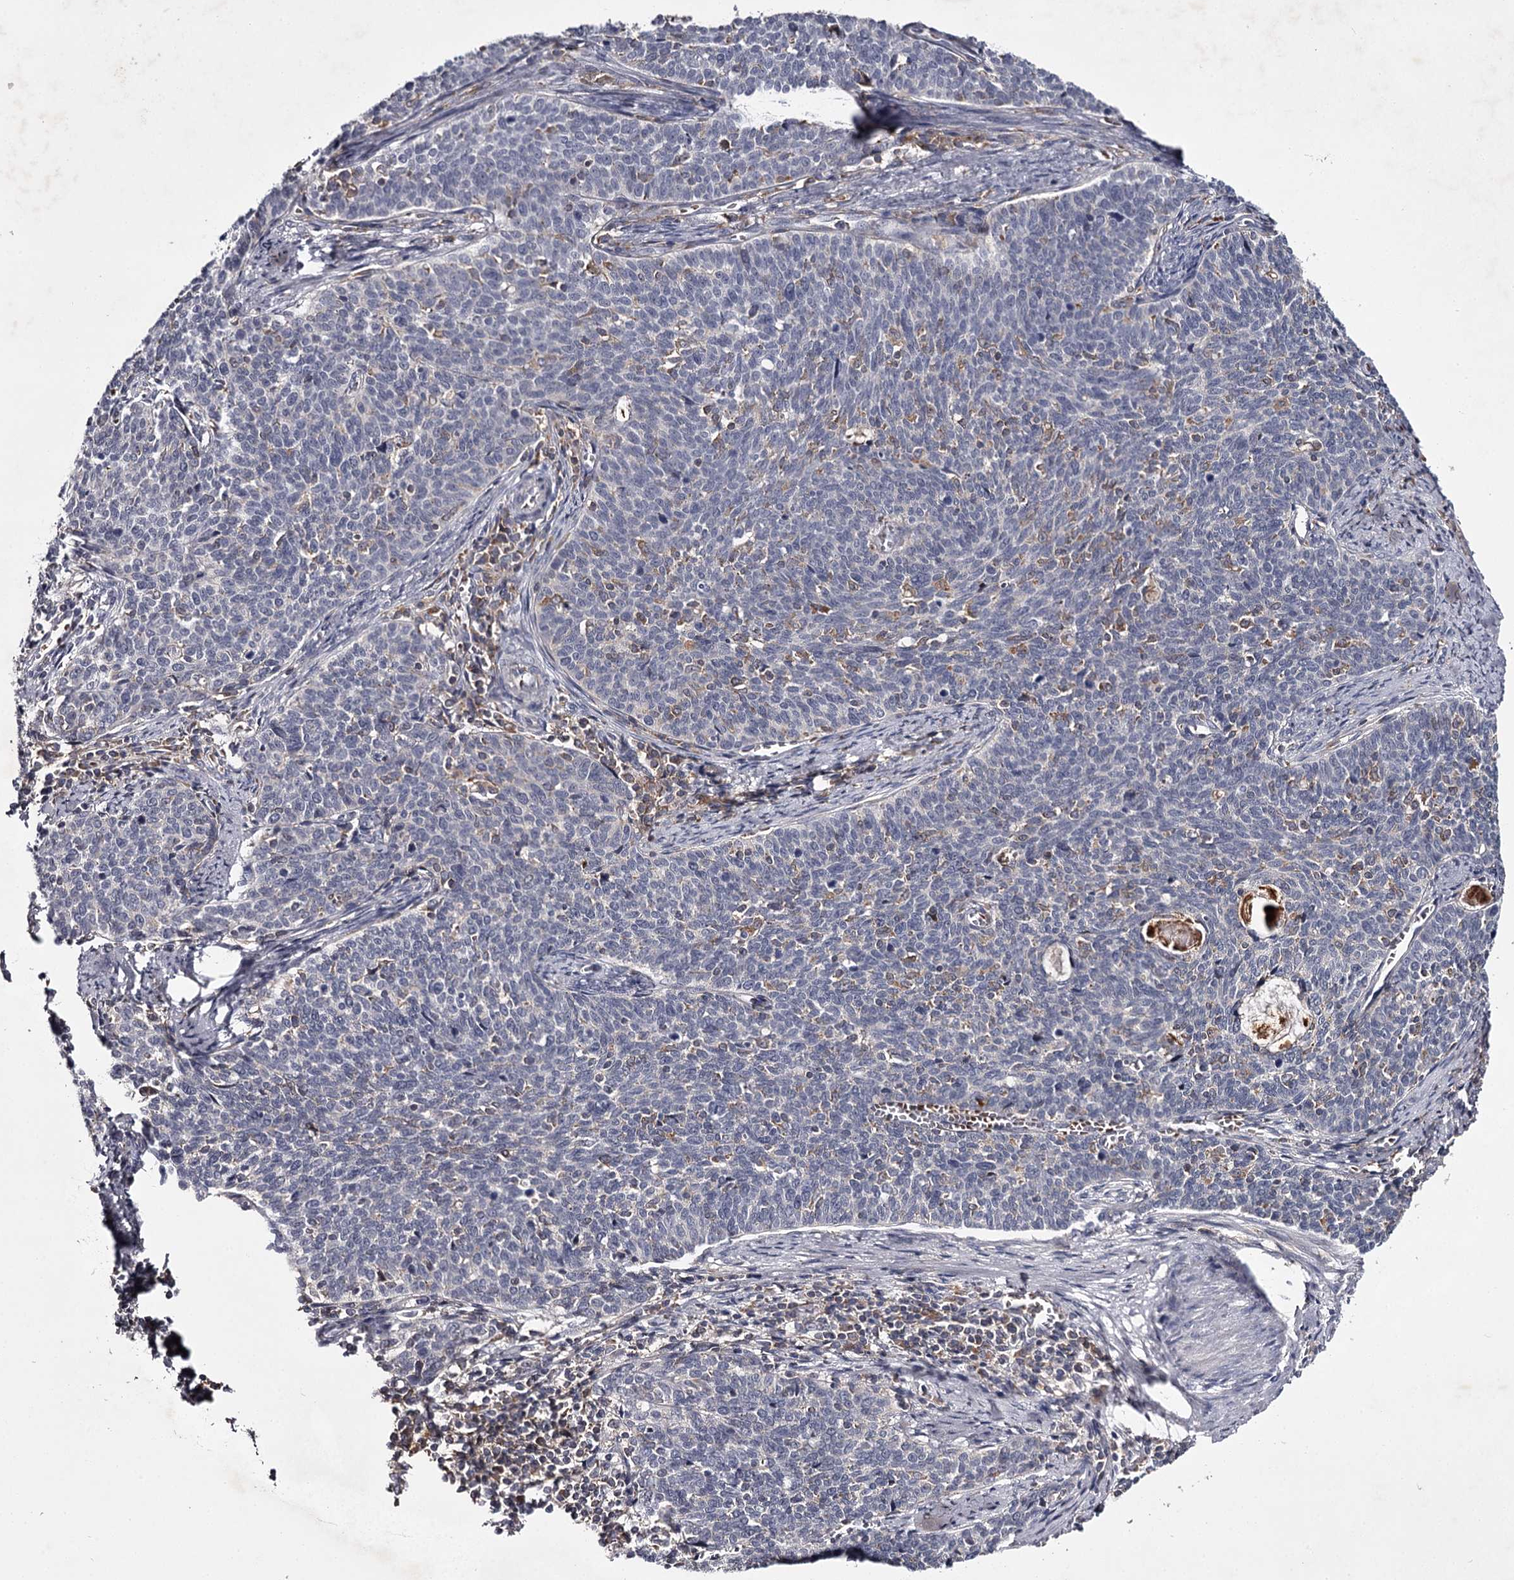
{"staining": {"intensity": "negative", "quantity": "none", "location": "none"}, "tissue": "cervical cancer", "cell_type": "Tumor cells", "image_type": "cancer", "snomed": [{"axis": "morphology", "description": "Squamous cell carcinoma, NOS"}, {"axis": "topography", "description": "Cervix"}], "caption": "This is an IHC micrograph of cervical cancer (squamous cell carcinoma). There is no expression in tumor cells.", "gene": "RASSF6", "patient": {"sex": "female", "age": 39}}